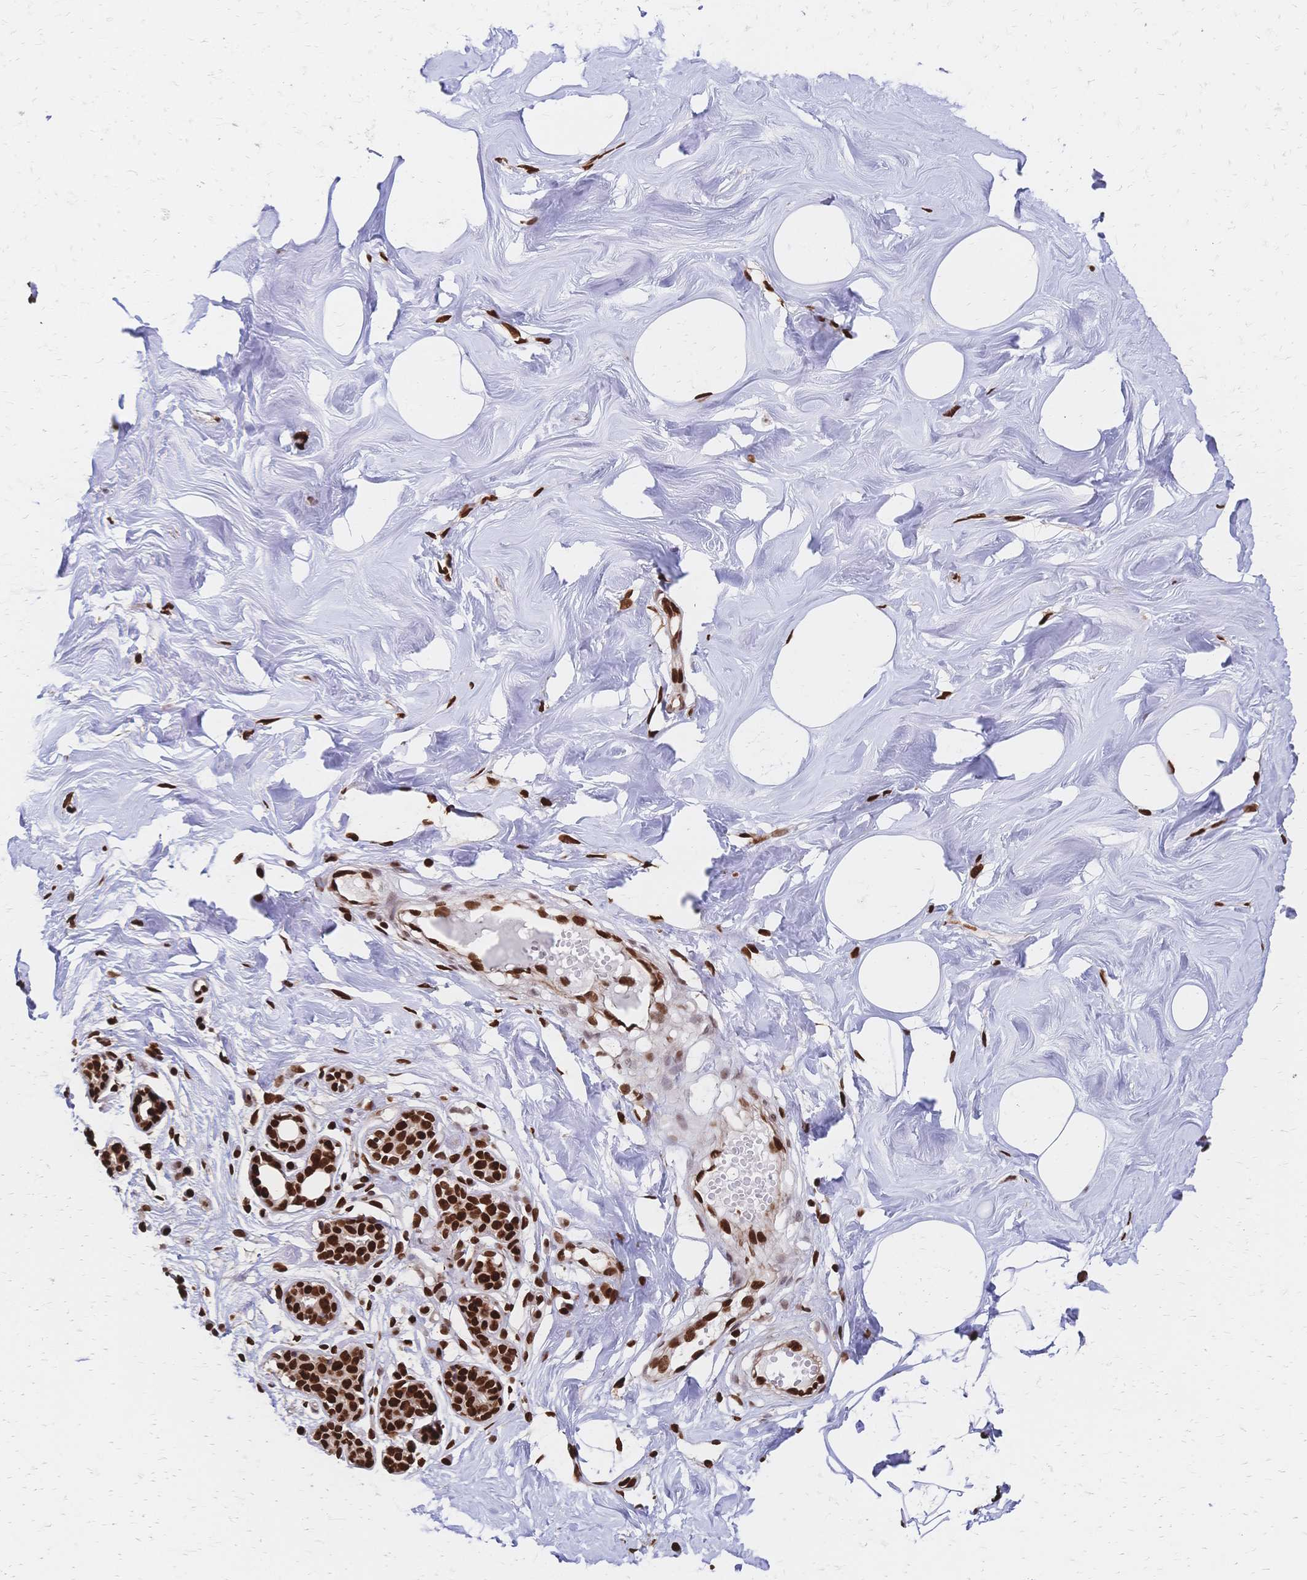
{"staining": {"intensity": "strong", "quantity": "<25%", "location": "nuclear"}, "tissue": "breast", "cell_type": "Adipocytes", "image_type": "normal", "snomed": [{"axis": "morphology", "description": "Normal tissue, NOS"}, {"axis": "topography", "description": "Breast"}], "caption": "Adipocytes reveal medium levels of strong nuclear positivity in about <25% of cells in benign human breast.", "gene": "HDGF", "patient": {"sex": "female", "age": 27}}